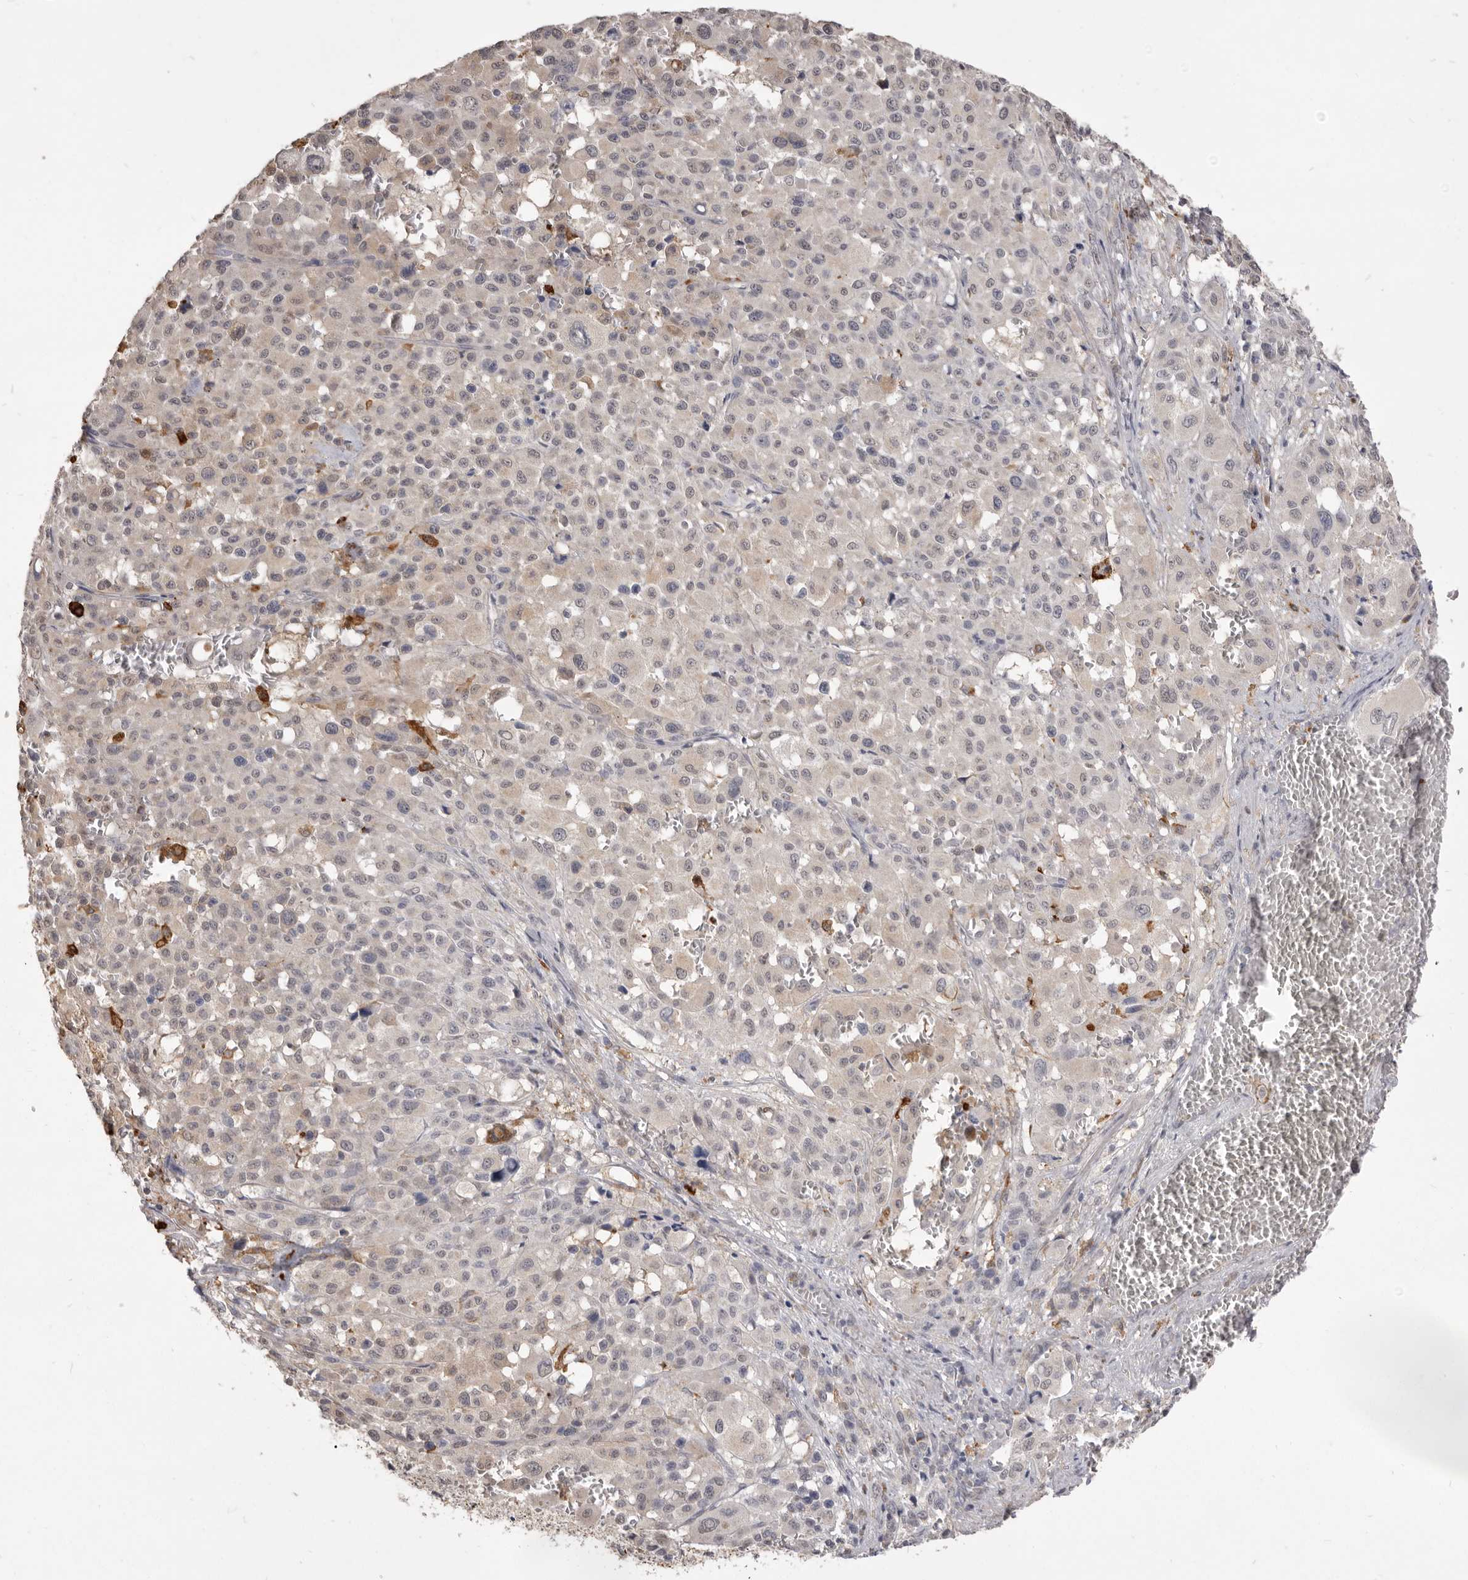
{"staining": {"intensity": "weak", "quantity": "<25%", "location": "cytoplasmic/membranous"}, "tissue": "melanoma", "cell_type": "Tumor cells", "image_type": "cancer", "snomed": [{"axis": "morphology", "description": "Malignant melanoma, Metastatic site"}, {"axis": "topography", "description": "Skin"}], "caption": "Human melanoma stained for a protein using IHC shows no expression in tumor cells.", "gene": "VPS45", "patient": {"sex": "female", "age": 74}}